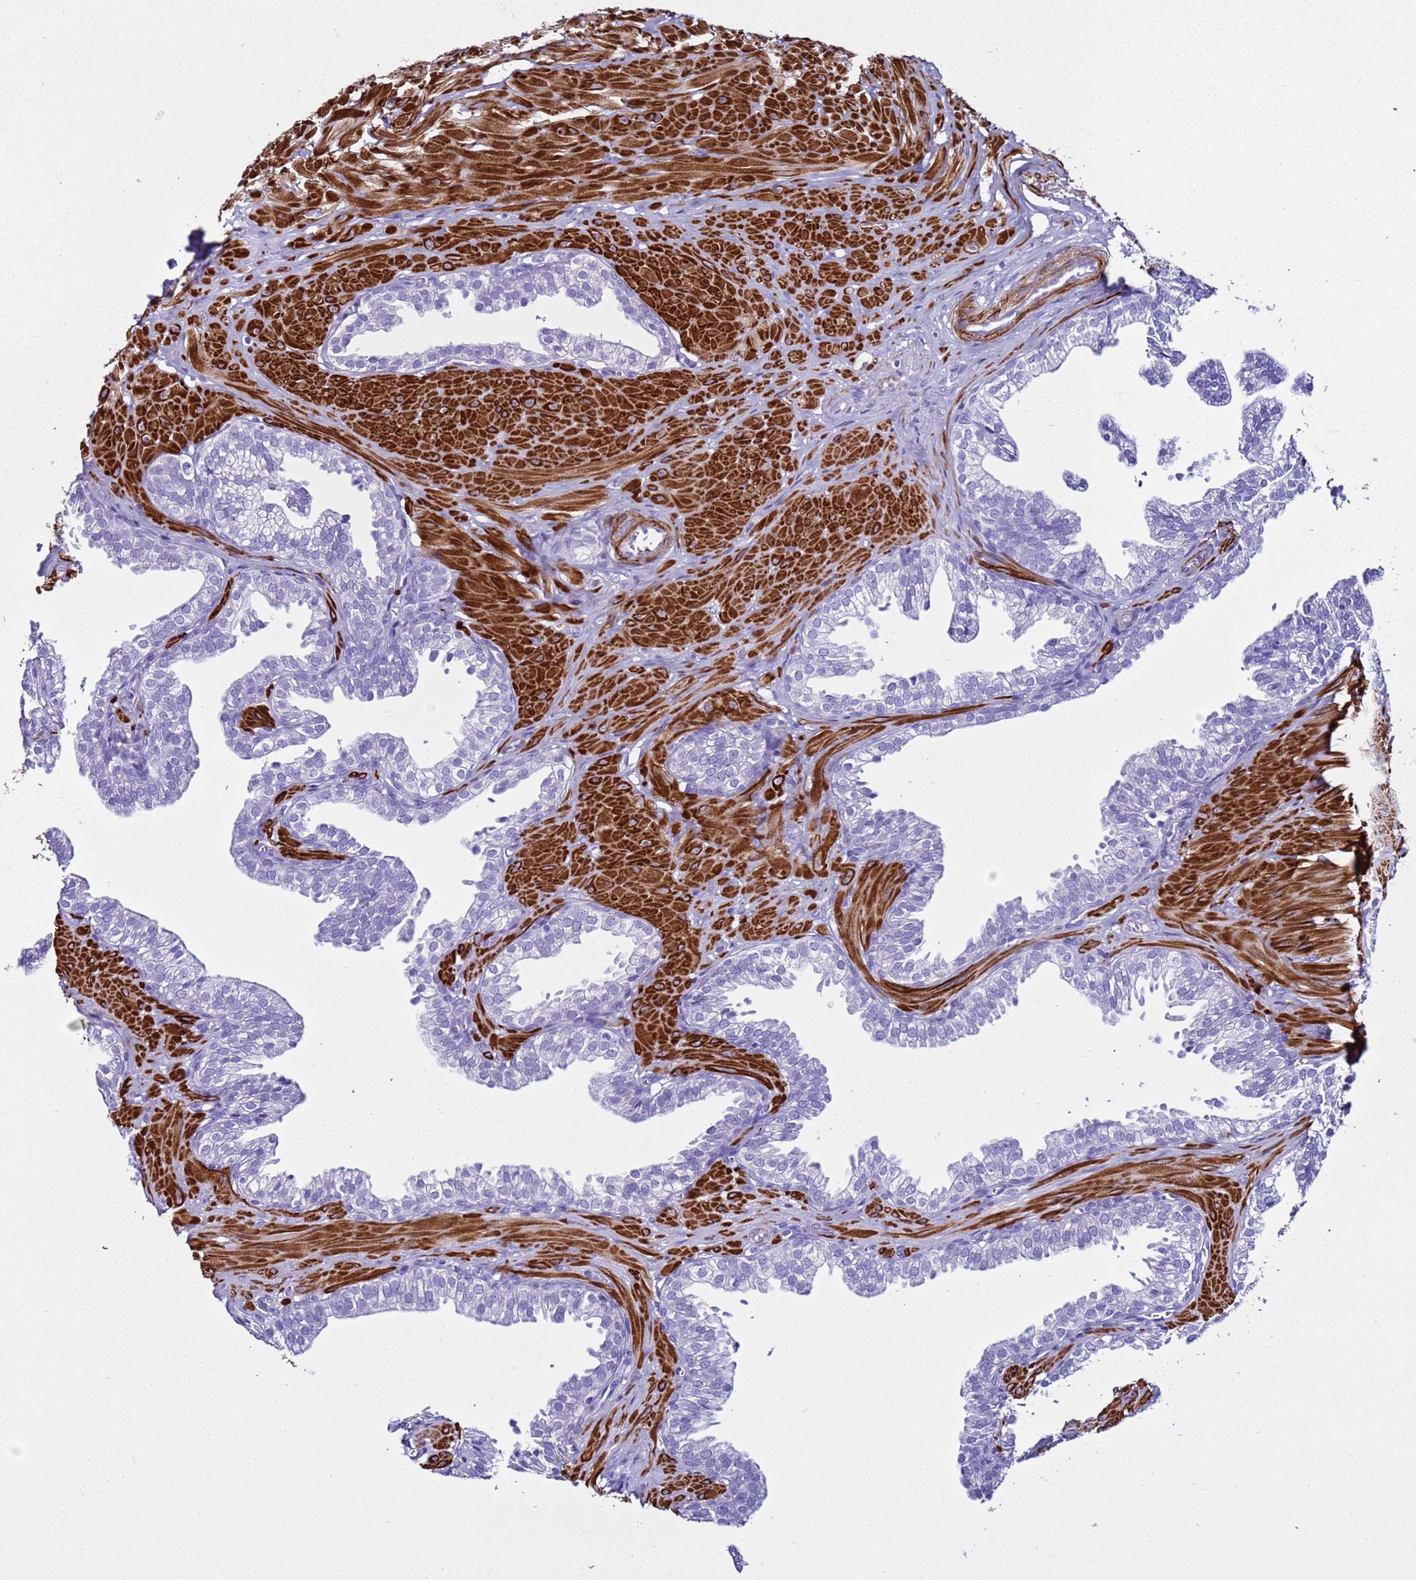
{"staining": {"intensity": "negative", "quantity": "none", "location": "none"}, "tissue": "prostate", "cell_type": "Glandular cells", "image_type": "normal", "snomed": [{"axis": "morphology", "description": "Normal tissue, NOS"}, {"axis": "topography", "description": "Prostate"}, {"axis": "topography", "description": "Peripheral nerve tissue"}], "caption": "Protein analysis of unremarkable prostate demonstrates no significant staining in glandular cells.", "gene": "LCMT1", "patient": {"sex": "male", "age": 55}}